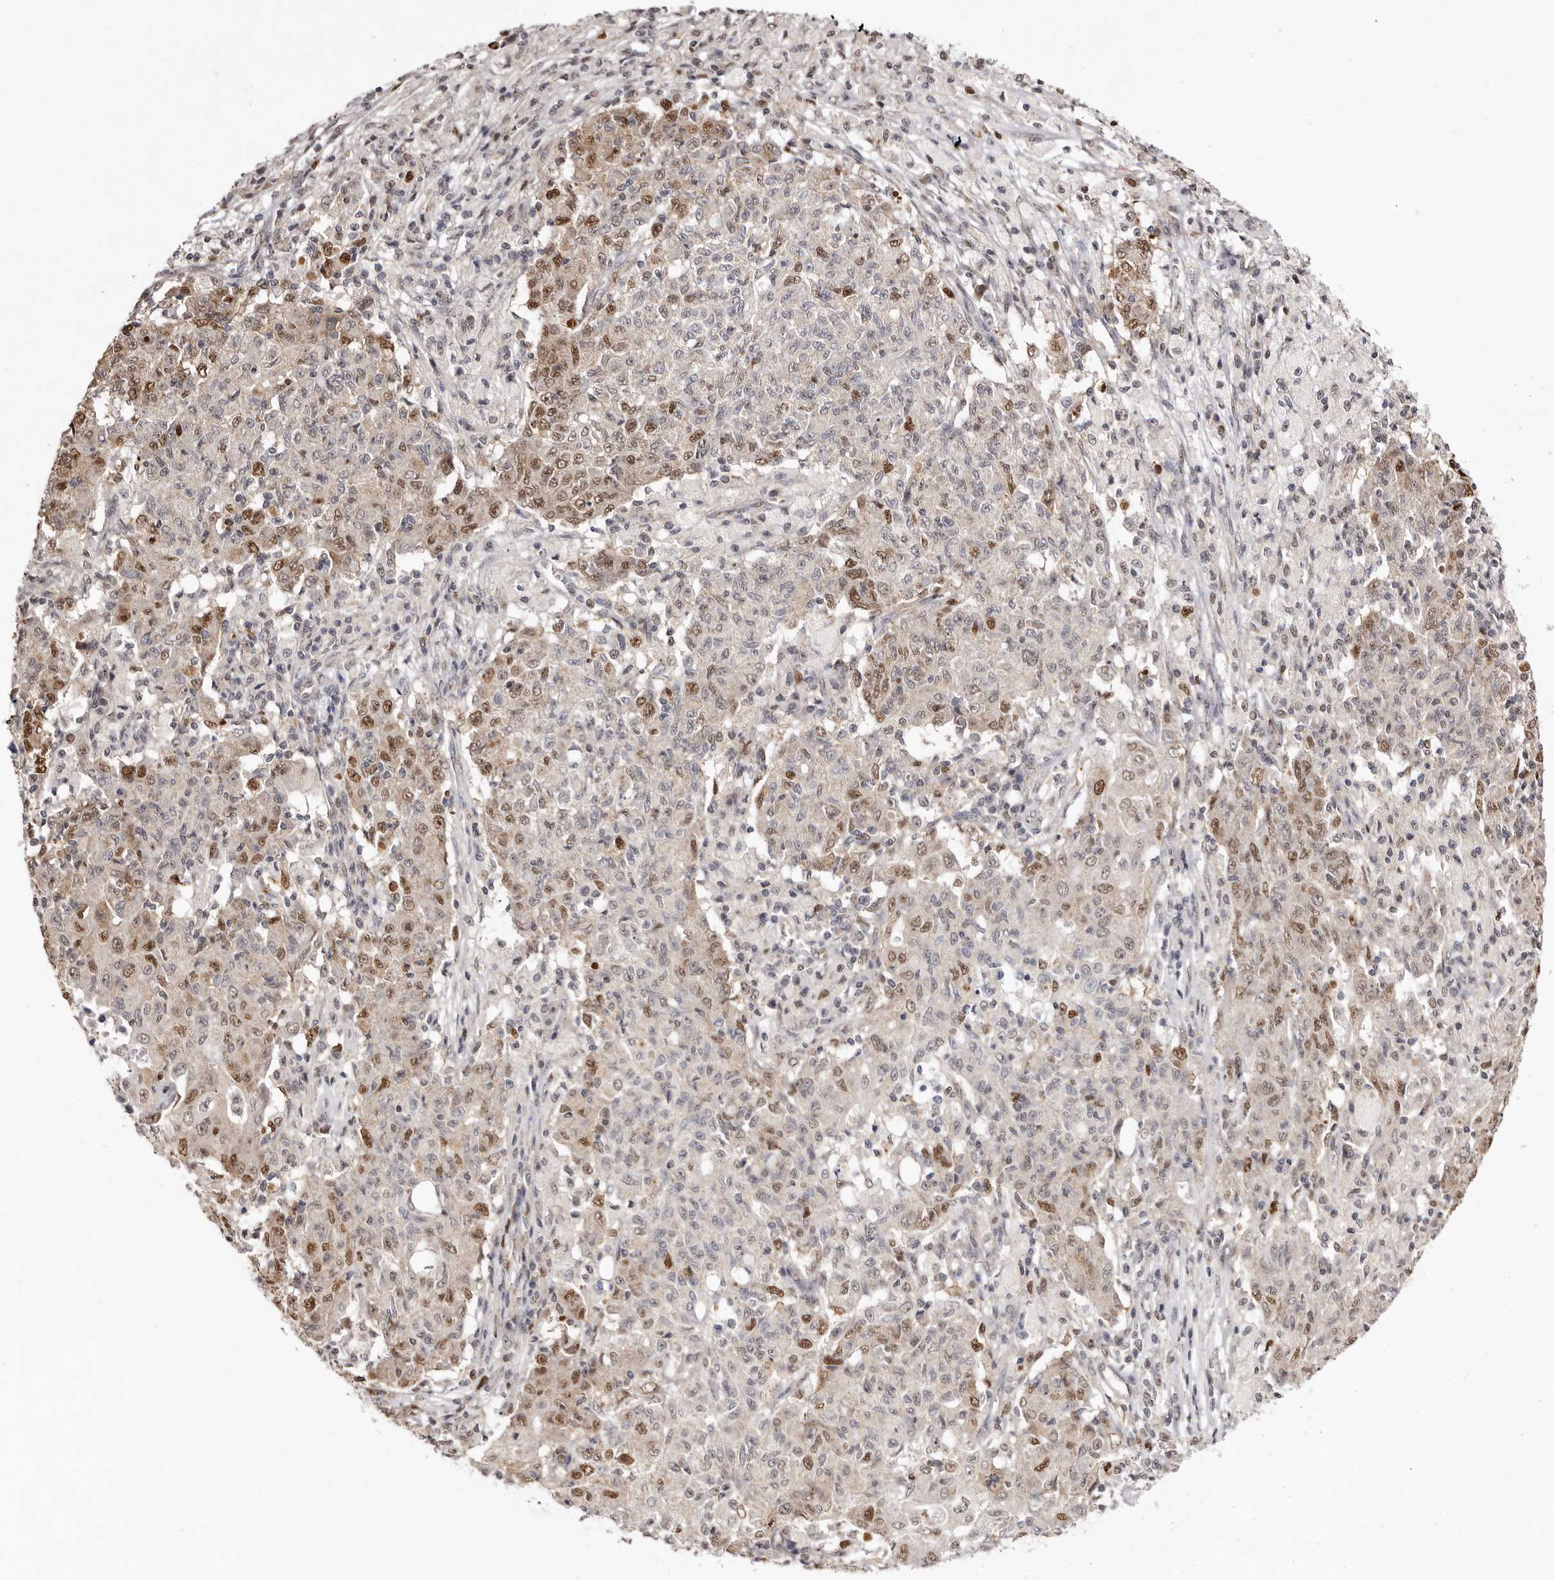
{"staining": {"intensity": "moderate", "quantity": "25%-75%", "location": "nuclear"}, "tissue": "ovarian cancer", "cell_type": "Tumor cells", "image_type": "cancer", "snomed": [{"axis": "morphology", "description": "Carcinoma, endometroid"}, {"axis": "topography", "description": "Ovary"}], "caption": "Immunohistochemical staining of human ovarian cancer demonstrates moderate nuclear protein positivity in about 25%-75% of tumor cells.", "gene": "NOTCH1", "patient": {"sex": "female", "age": 42}}